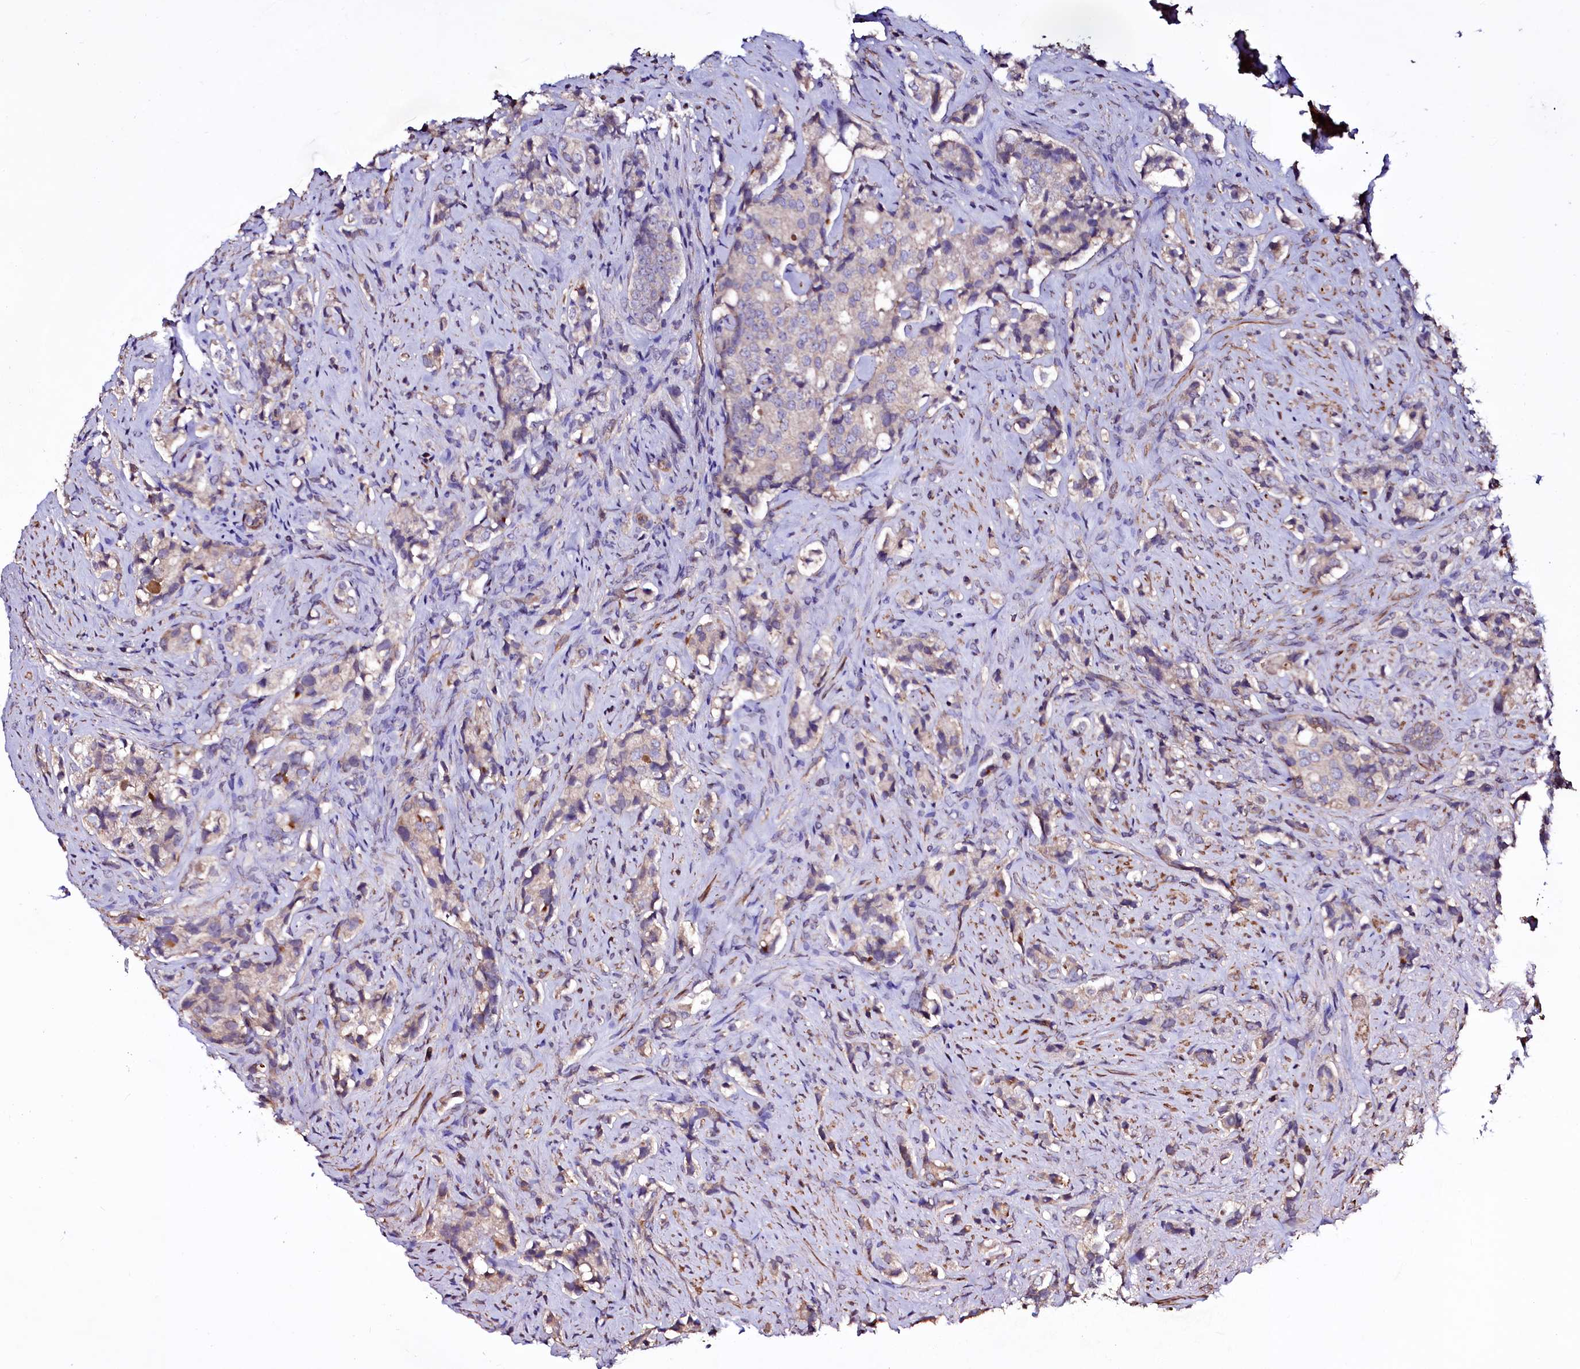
{"staining": {"intensity": "weak", "quantity": "<25%", "location": "cytoplasmic/membranous"}, "tissue": "prostate cancer", "cell_type": "Tumor cells", "image_type": "cancer", "snomed": [{"axis": "morphology", "description": "Adenocarcinoma, High grade"}, {"axis": "topography", "description": "Prostate"}], "caption": "Prostate cancer was stained to show a protein in brown. There is no significant expression in tumor cells.", "gene": "WIPF3", "patient": {"sex": "male", "age": 65}}